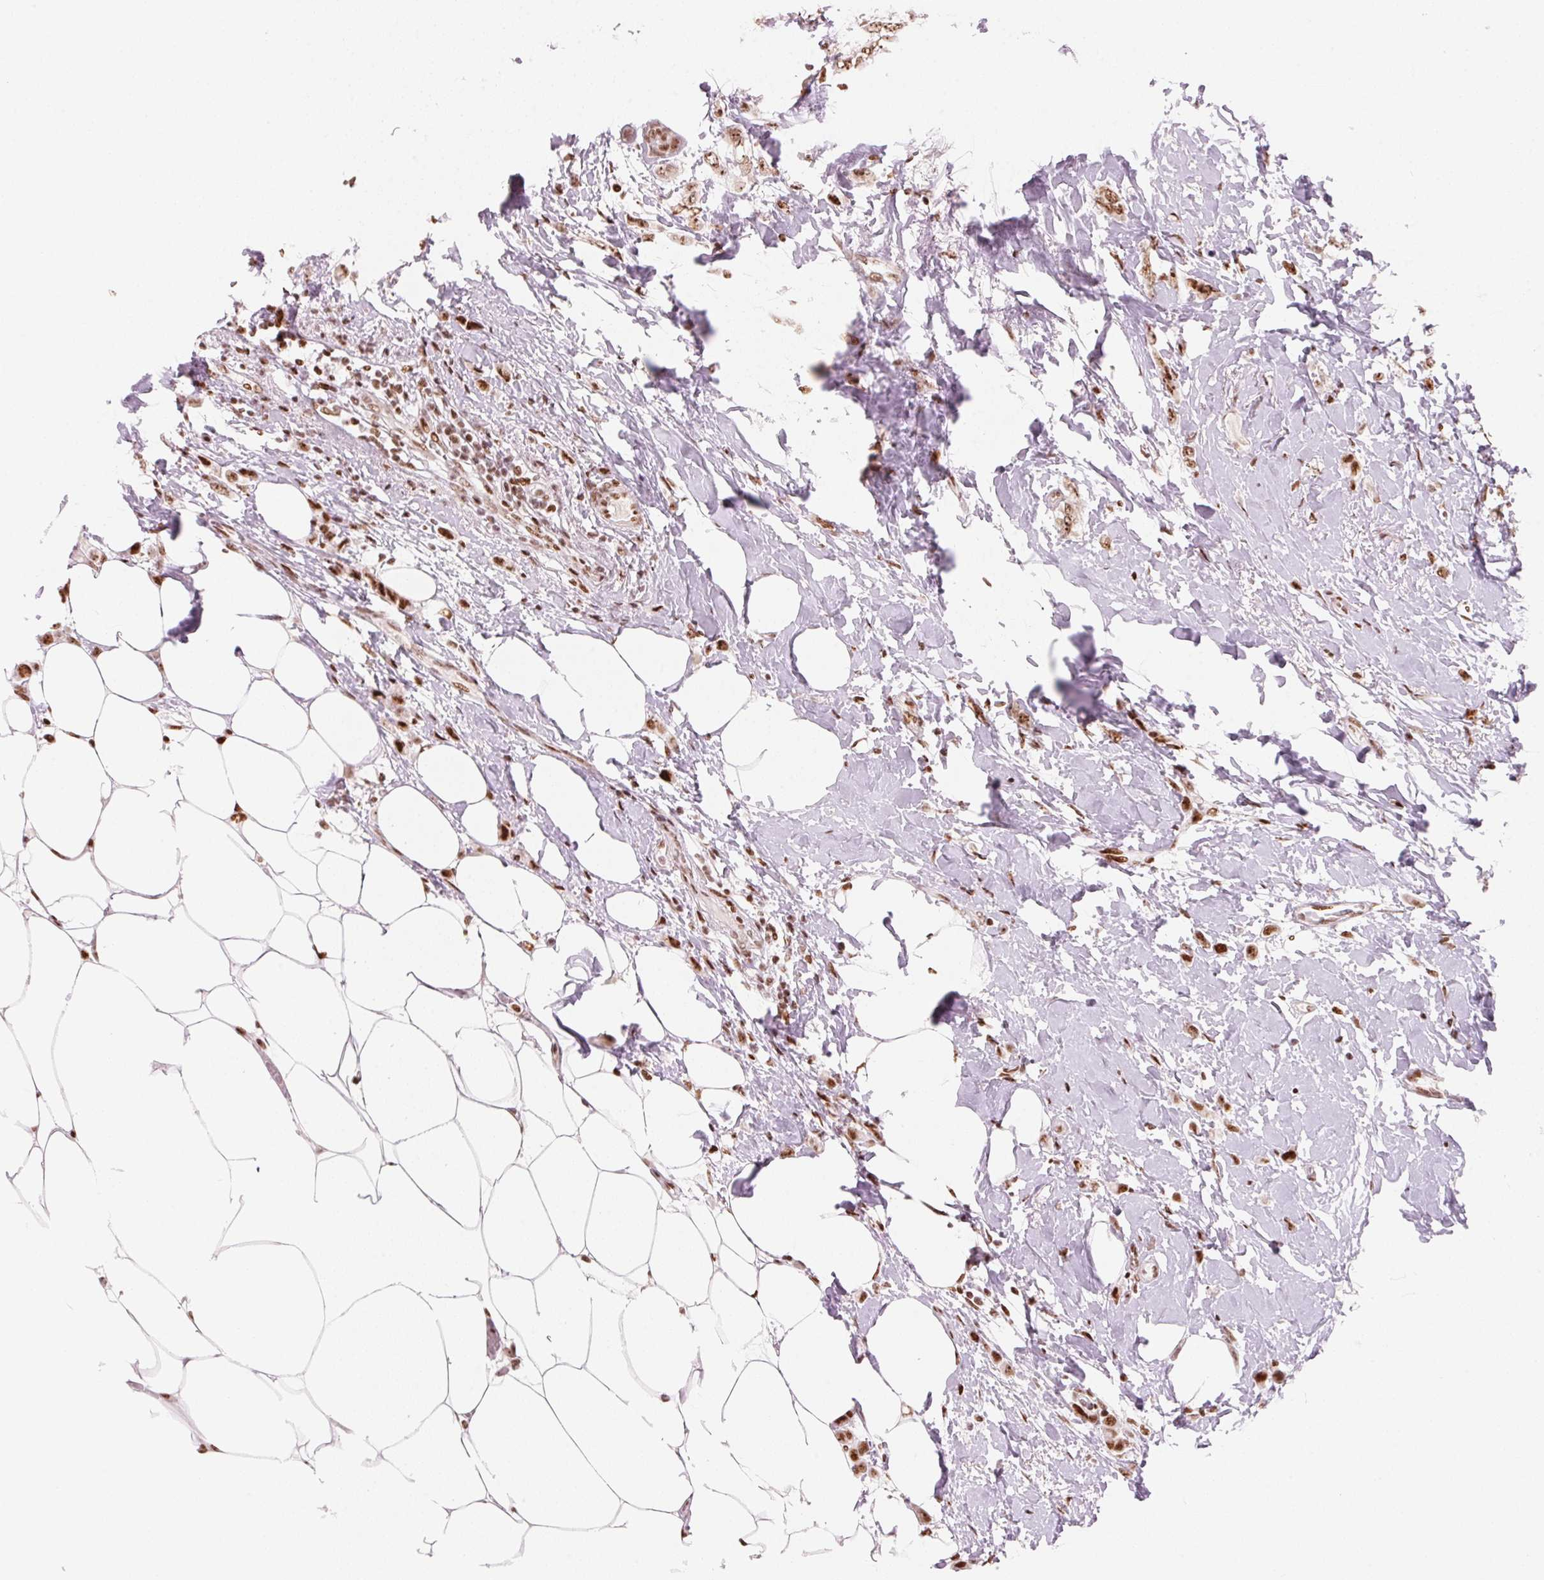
{"staining": {"intensity": "strong", "quantity": ">75%", "location": "nuclear"}, "tissue": "breast cancer", "cell_type": "Tumor cells", "image_type": "cancer", "snomed": [{"axis": "morphology", "description": "Lobular carcinoma"}, {"axis": "topography", "description": "Breast"}], "caption": "Protein expression analysis of human breast cancer reveals strong nuclear staining in about >75% of tumor cells.", "gene": "NXF1", "patient": {"sex": "female", "age": 66}}